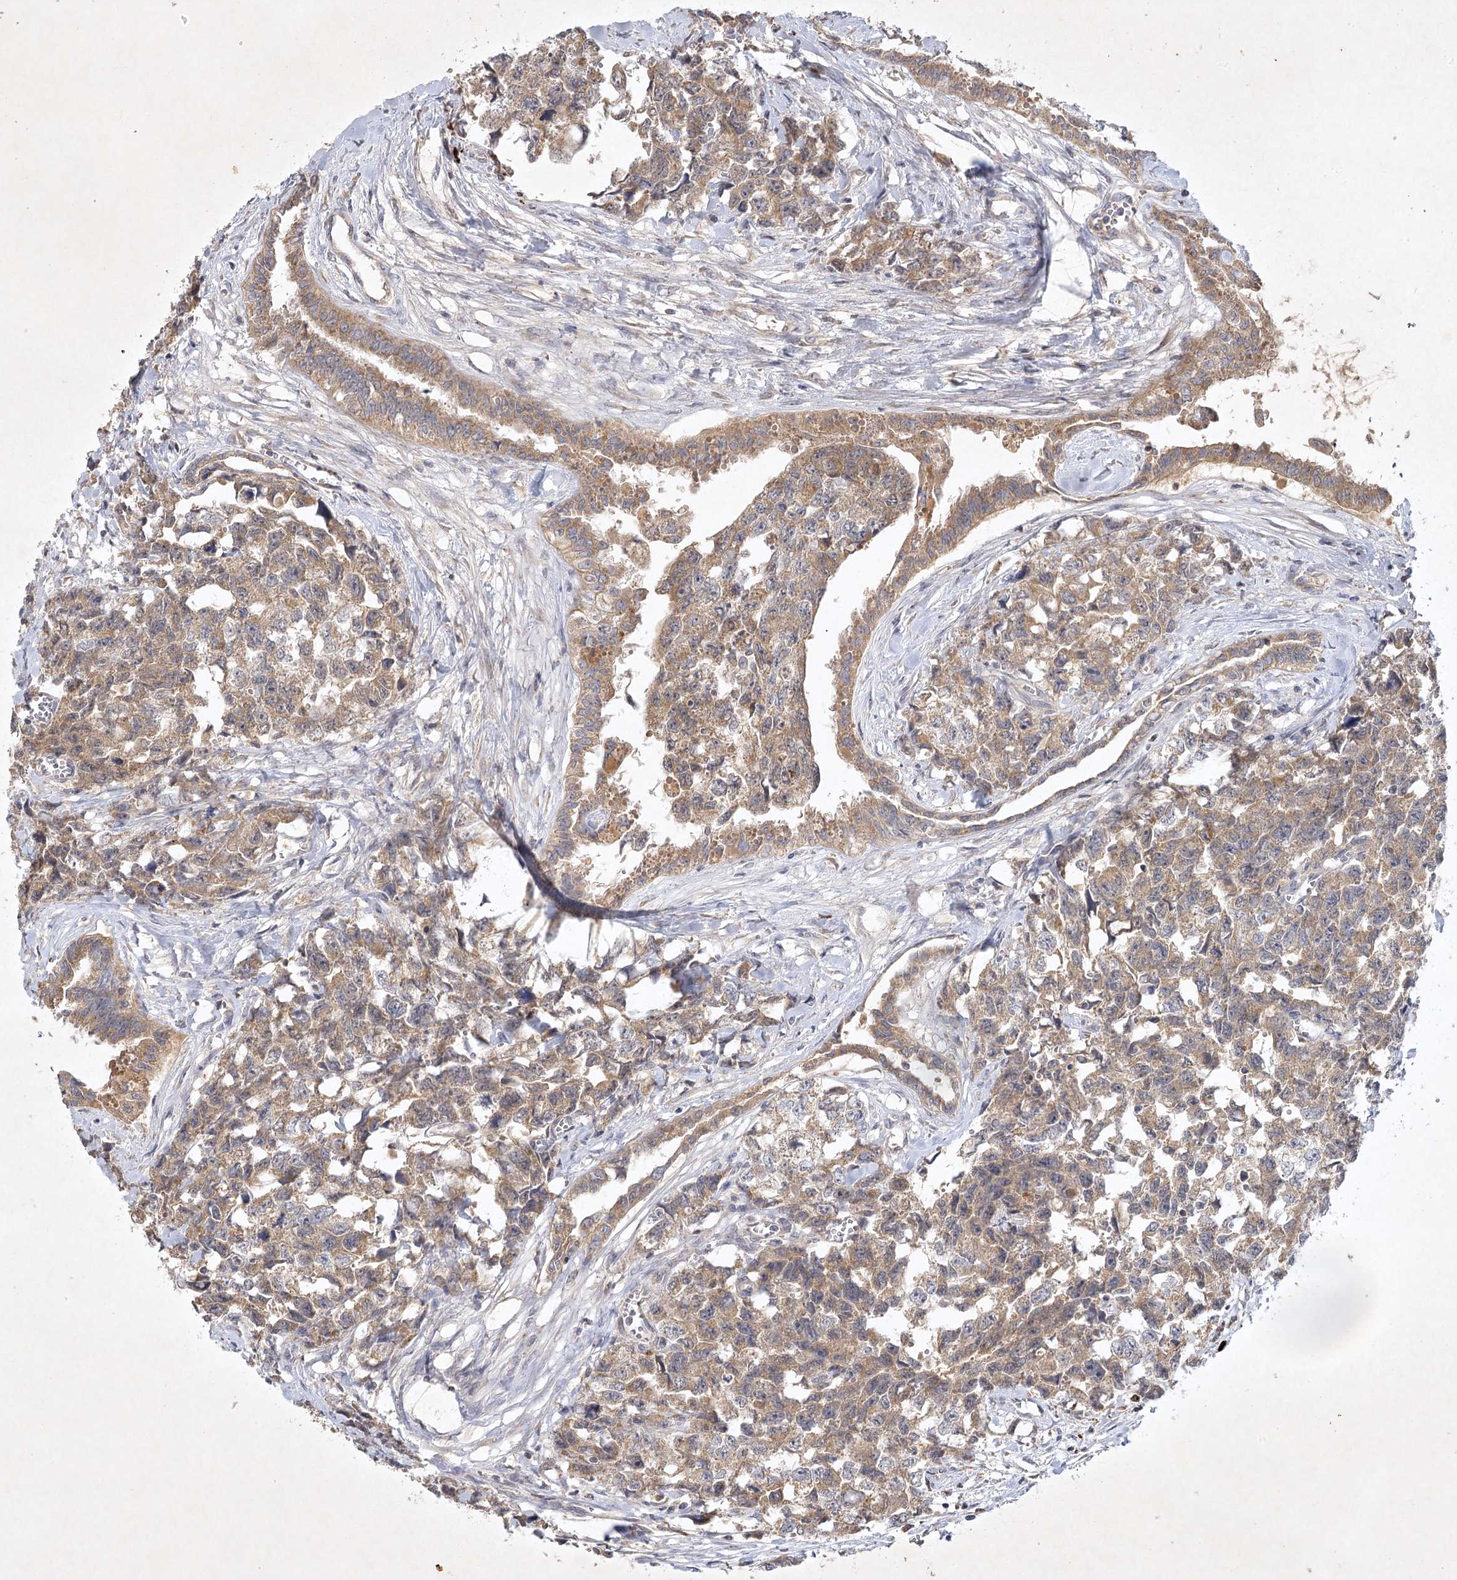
{"staining": {"intensity": "moderate", "quantity": ">75%", "location": "cytoplasmic/membranous"}, "tissue": "testis cancer", "cell_type": "Tumor cells", "image_type": "cancer", "snomed": [{"axis": "morphology", "description": "Carcinoma, Embryonal, NOS"}, {"axis": "topography", "description": "Testis"}], "caption": "Moderate cytoplasmic/membranous positivity for a protein is appreciated in approximately >75% of tumor cells of testis embryonal carcinoma using IHC.", "gene": "PYROXD2", "patient": {"sex": "male", "age": 31}}